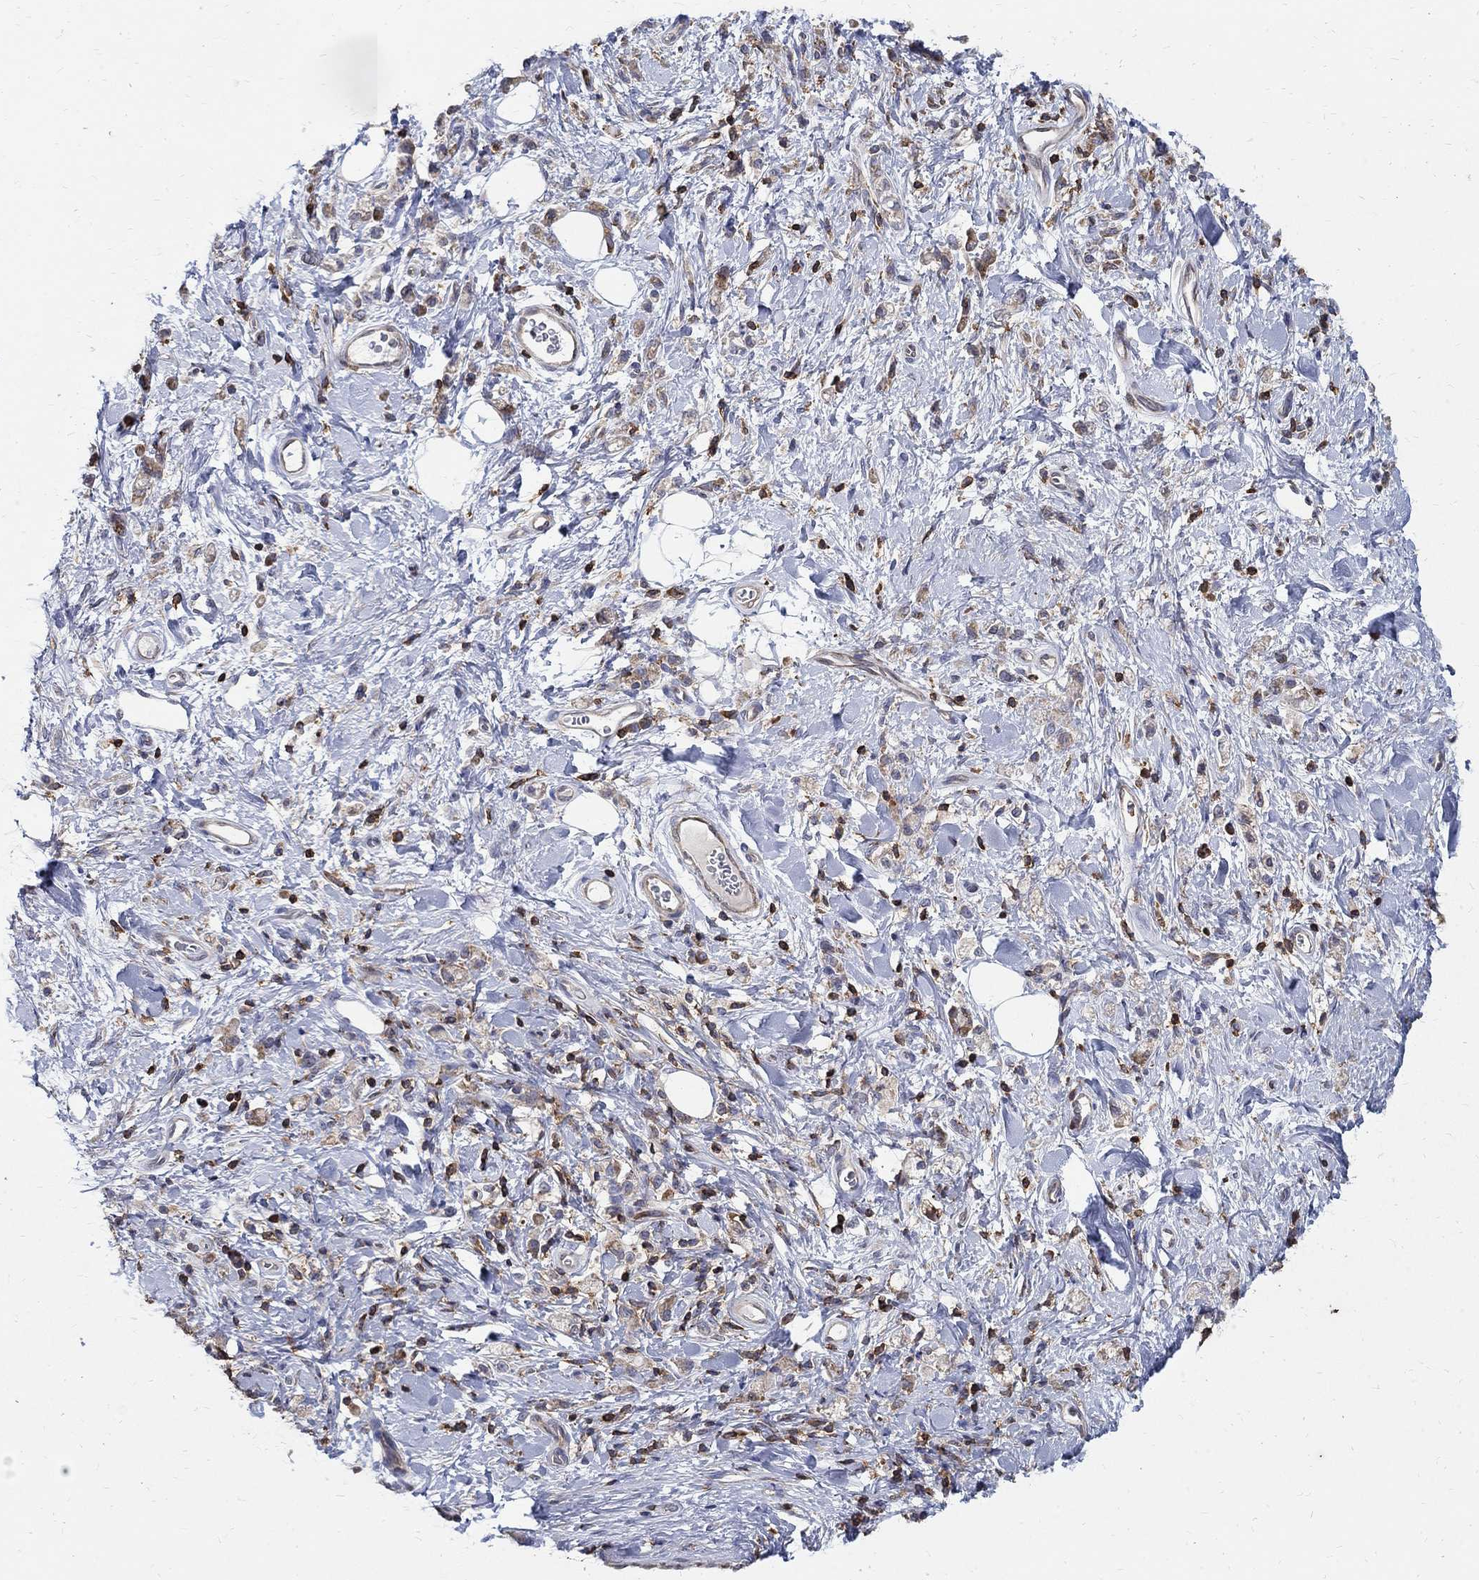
{"staining": {"intensity": "weak", "quantity": "25%-75%", "location": "cytoplasmic/membranous"}, "tissue": "stomach cancer", "cell_type": "Tumor cells", "image_type": "cancer", "snomed": [{"axis": "morphology", "description": "Adenocarcinoma, NOS"}, {"axis": "topography", "description": "Stomach"}], "caption": "Stomach adenocarcinoma stained with a protein marker shows weak staining in tumor cells.", "gene": "AGAP2", "patient": {"sex": "male", "age": 77}}